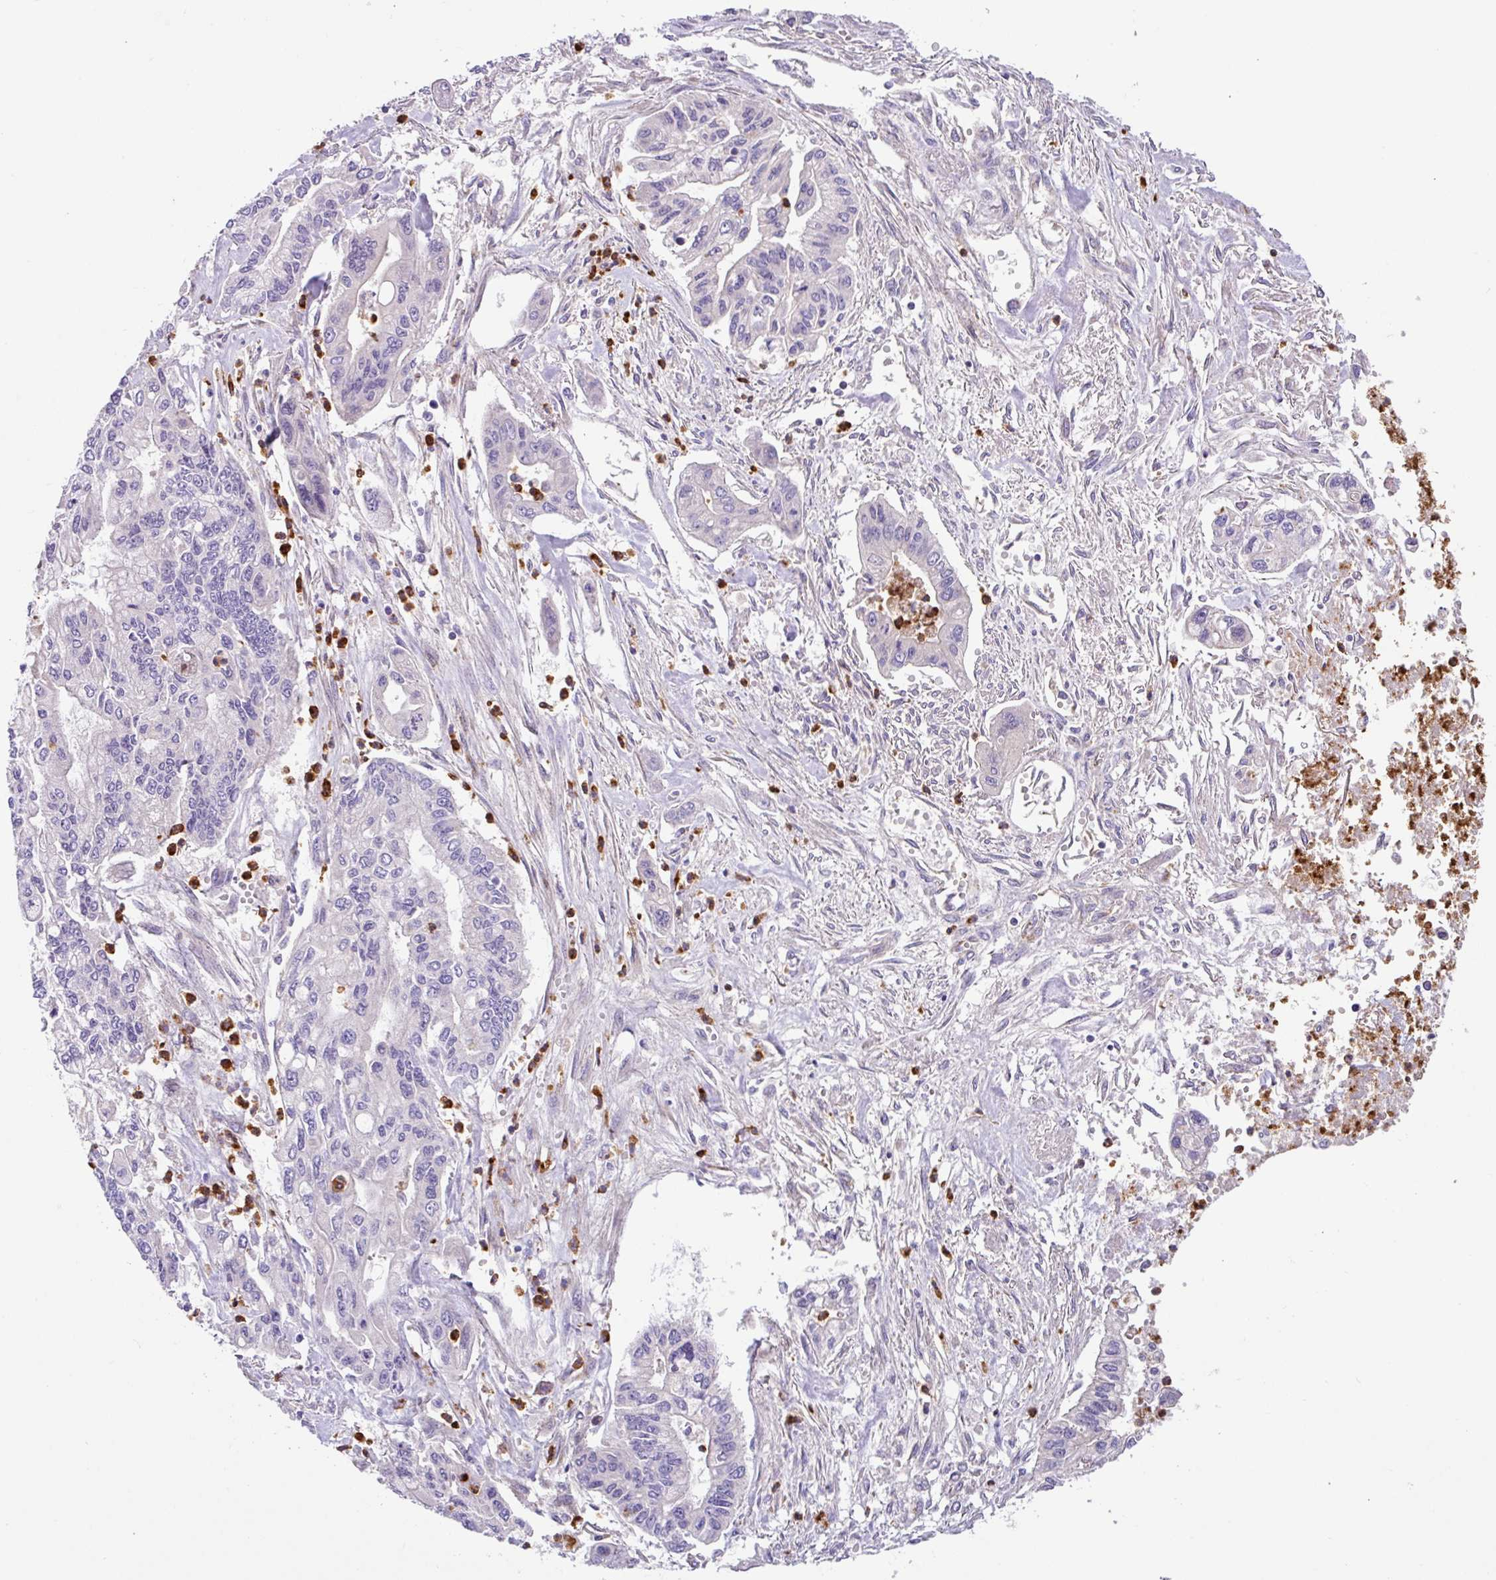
{"staining": {"intensity": "negative", "quantity": "none", "location": "none"}, "tissue": "pancreatic cancer", "cell_type": "Tumor cells", "image_type": "cancer", "snomed": [{"axis": "morphology", "description": "Adenocarcinoma, NOS"}, {"axis": "topography", "description": "Pancreas"}], "caption": "Protein analysis of pancreatic cancer (adenocarcinoma) exhibits no significant expression in tumor cells.", "gene": "CRISP3", "patient": {"sex": "male", "age": 62}}